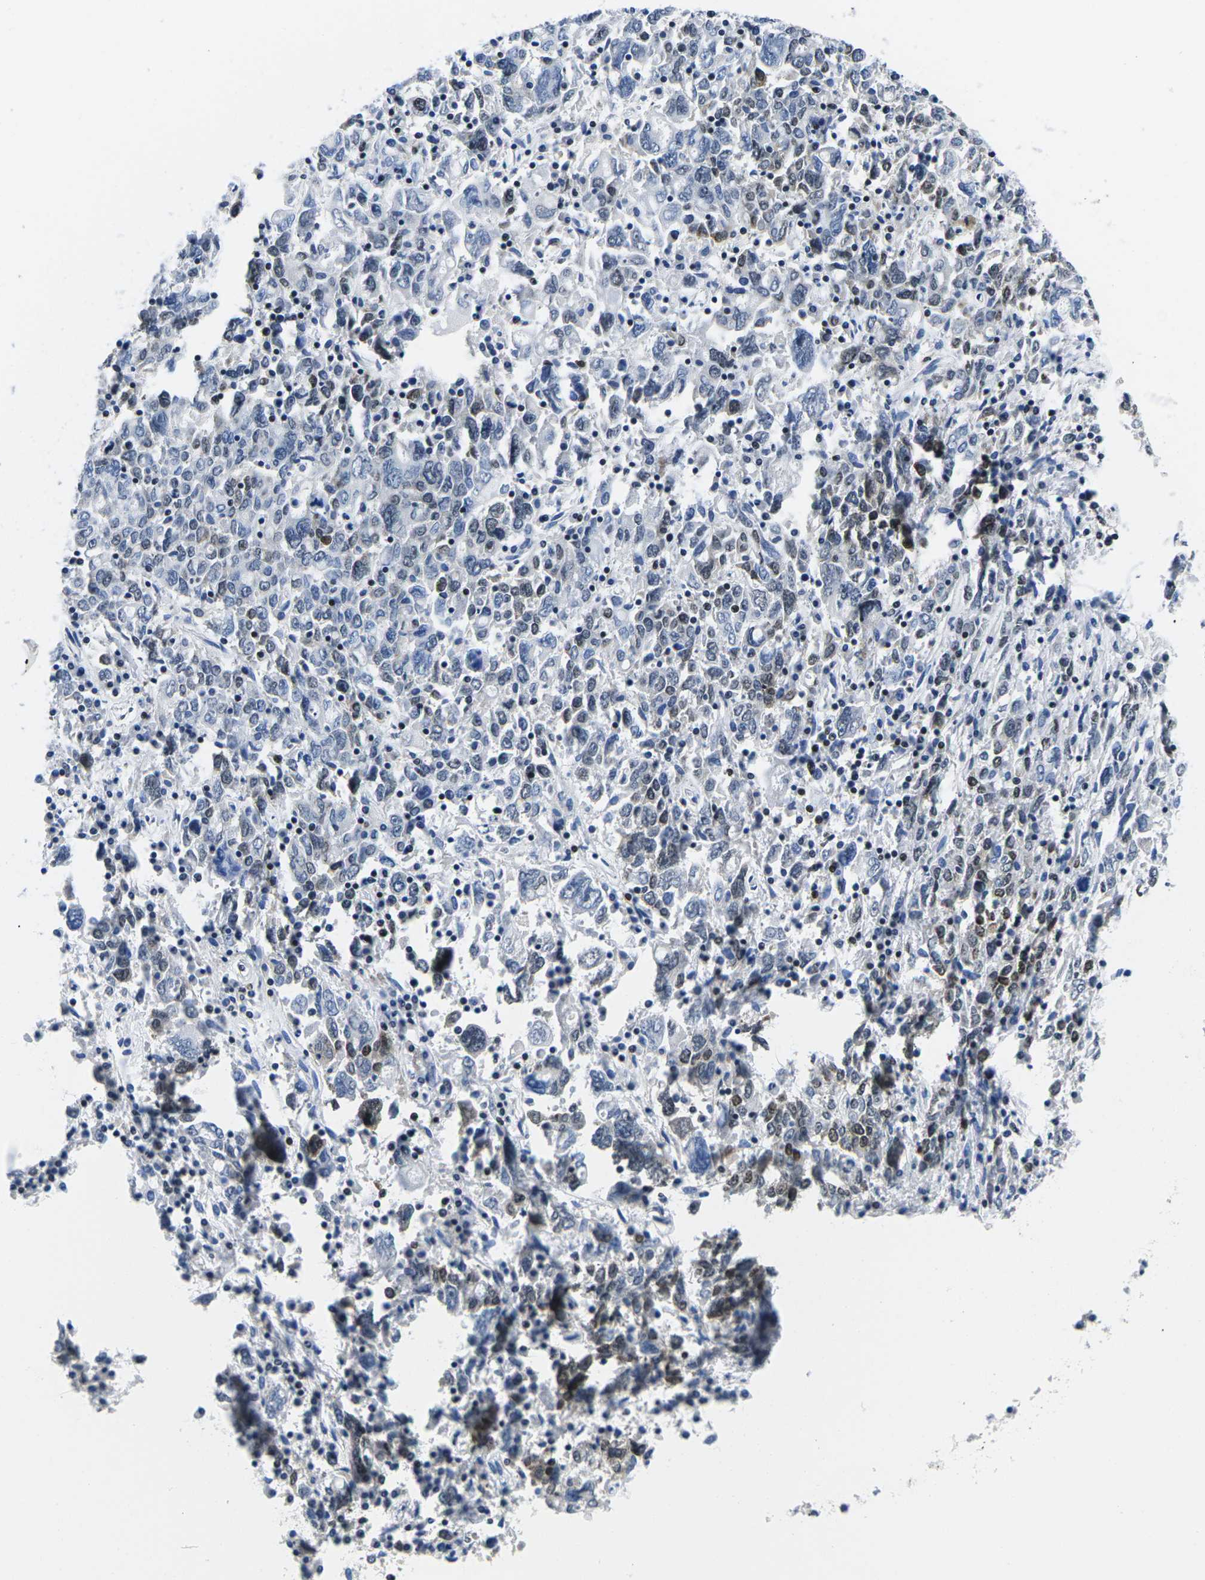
{"staining": {"intensity": "moderate", "quantity": "<25%", "location": "nuclear"}, "tissue": "ovarian cancer", "cell_type": "Tumor cells", "image_type": "cancer", "snomed": [{"axis": "morphology", "description": "Carcinoma, endometroid"}, {"axis": "topography", "description": "Ovary"}], "caption": "Moderate nuclear staining is seen in about <25% of tumor cells in endometroid carcinoma (ovarian).", "gene": "ATF1", "patient": {"sex": "female", "age": 62}}